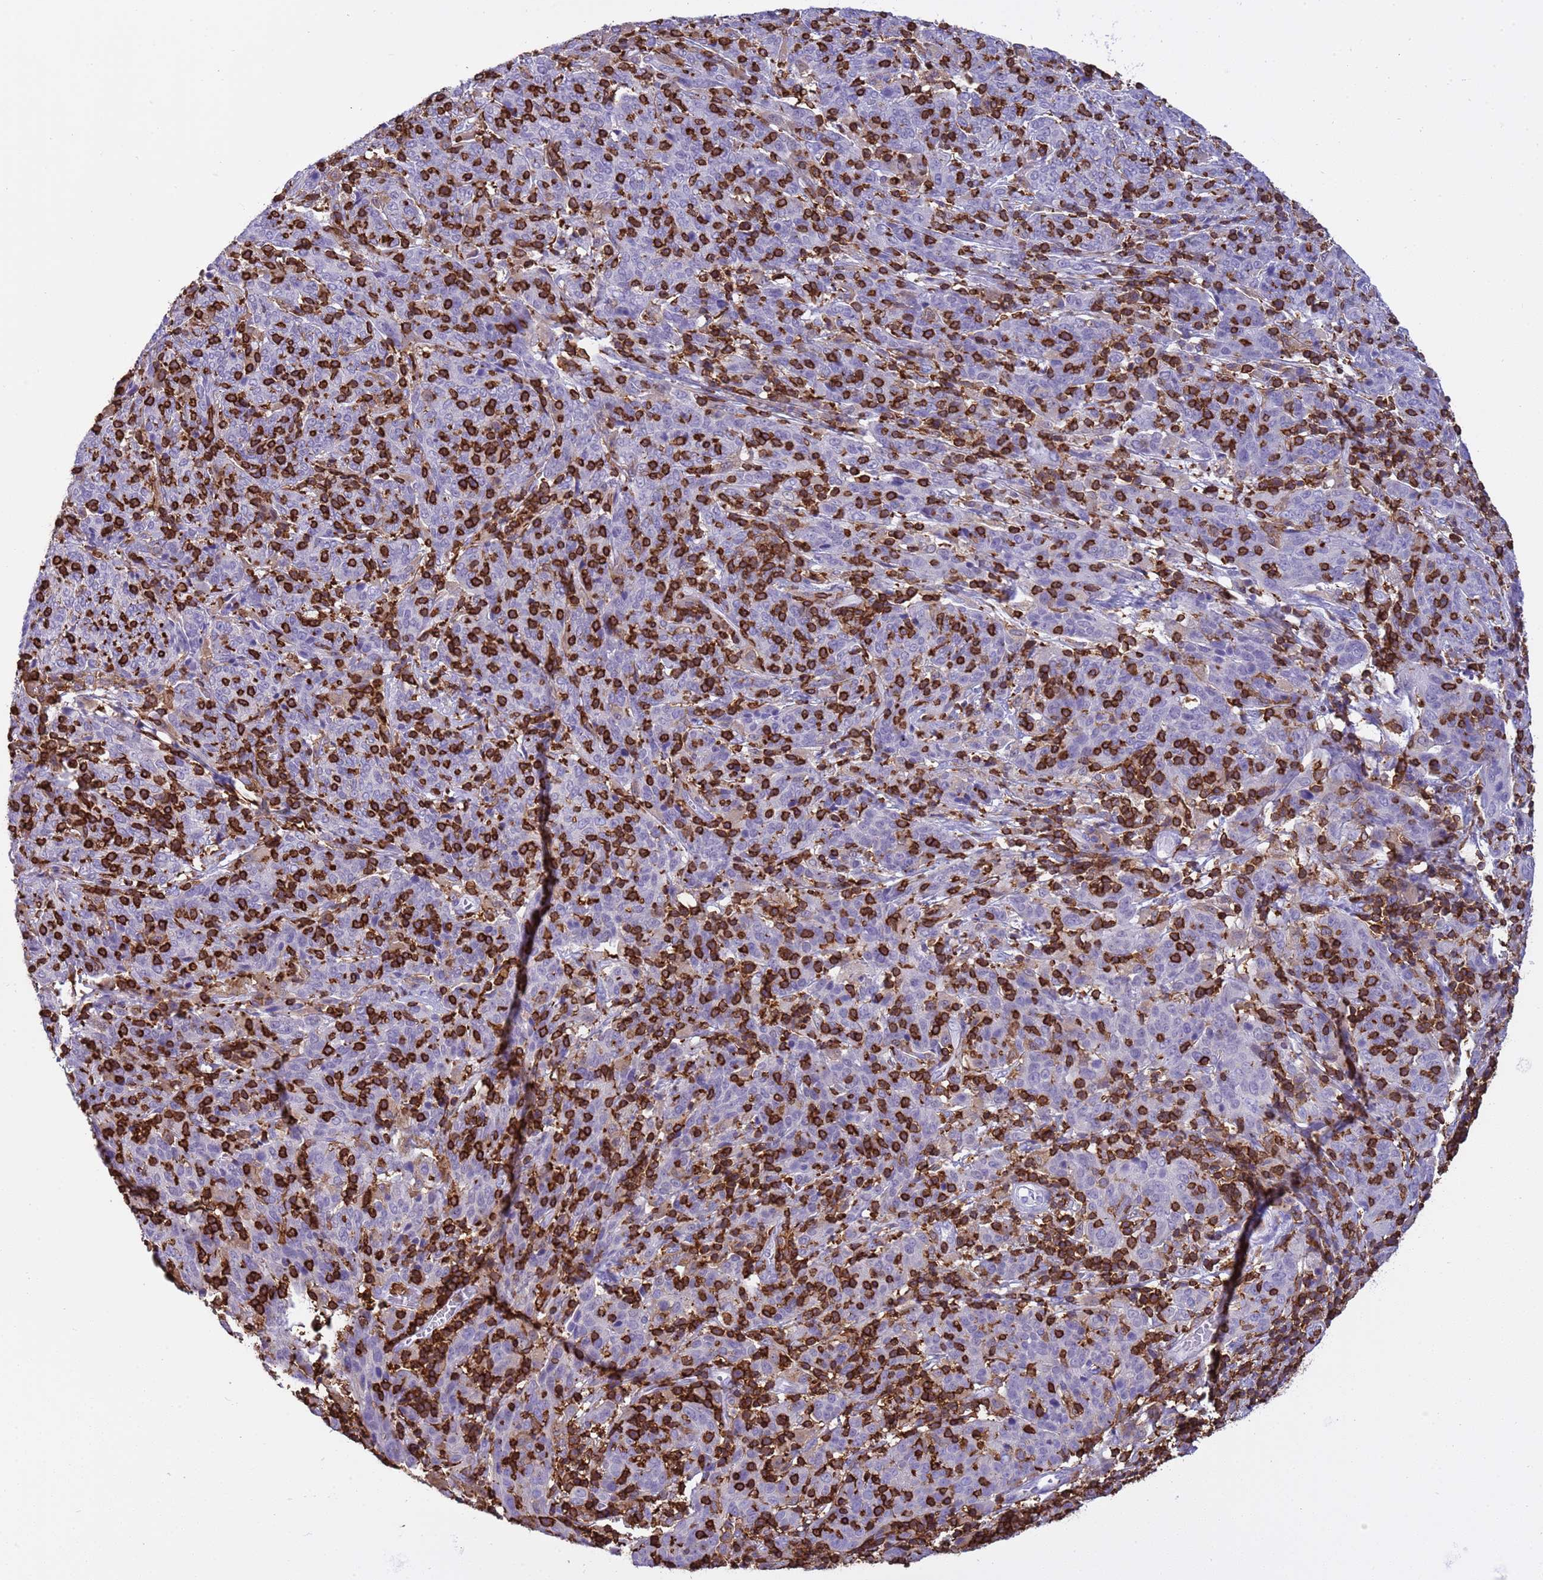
{"staining": {"intensity": "negative", "quantity": "none", "location": "none"}, "tissue": "cervical cancer", "cell_type": "Tumor cells", "image_type": "cancer", "snomed": [{"axis": "morphology", "description": "Squamous cell carcinoma, NOS"}, {"axis": "topography", "description": "Cervix"}], "caption": "Cervical cancer (squamous cell carcinoma) stained for a protein using immunohistochemistry reveals no positivity tumor cells.", "gene": "IRF5", "patient": {"sex": "female", "age": 67}}